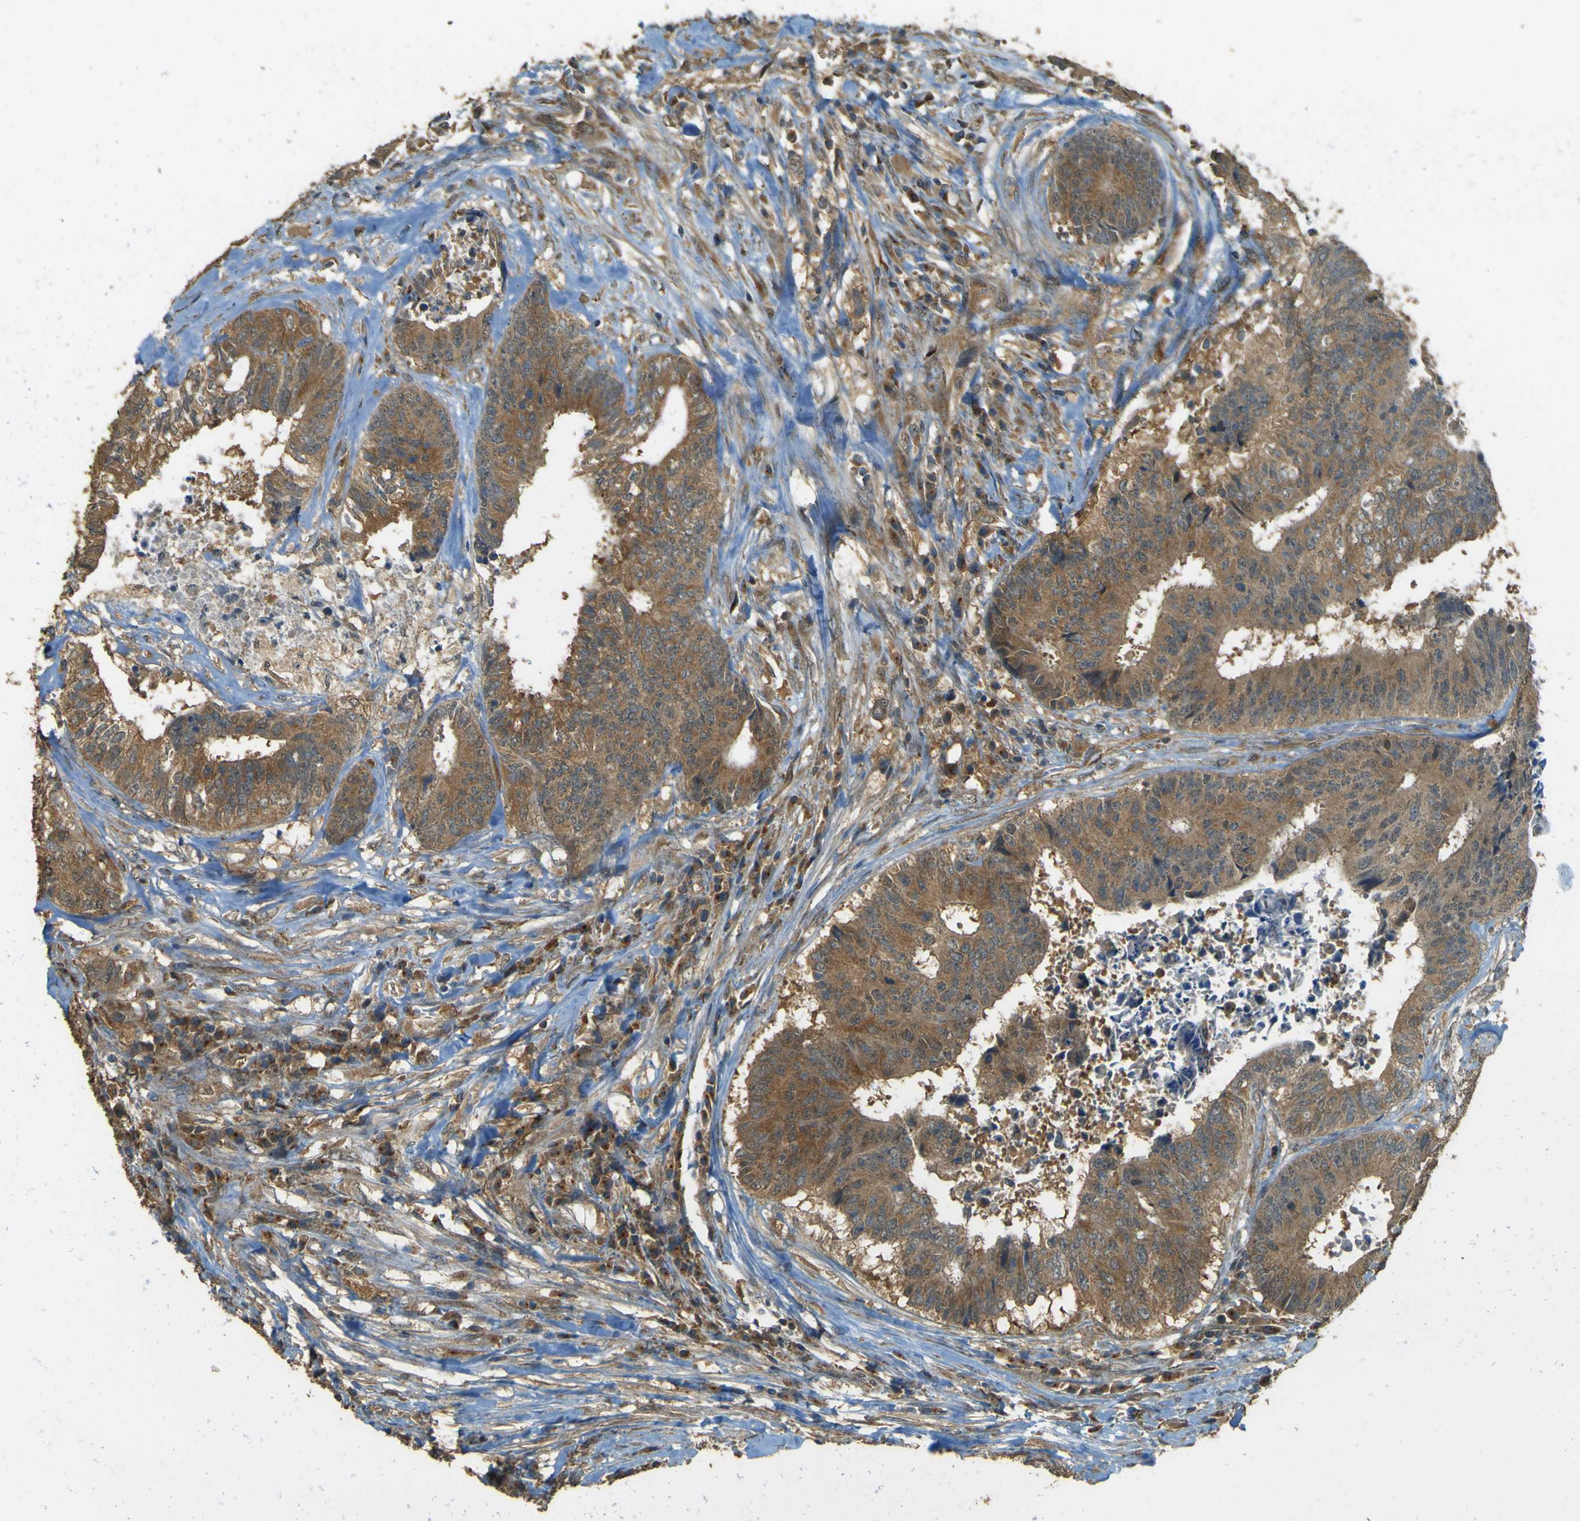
{"staining": {"intensity": "moderate", "quantity": ">75%", "location": "cytoplasmic/membranous"}, "tissue": "colorectal cancer", "cell_type": "Tumor cells", "image_type": "cancer", "snomed": [{"axis": "morphology", "description": "Adenocarcinoma, NOS"}, {"axis": "topography", "description": "Rectum"}], "caption": "Colorectal cancer (adenocarcinoma) stained for a protein displays moderate cytoplasmic/membranous positivity in tumor cells.", "gene": "GOLGA1", "patient": {"sex": "male", "age": 72}}